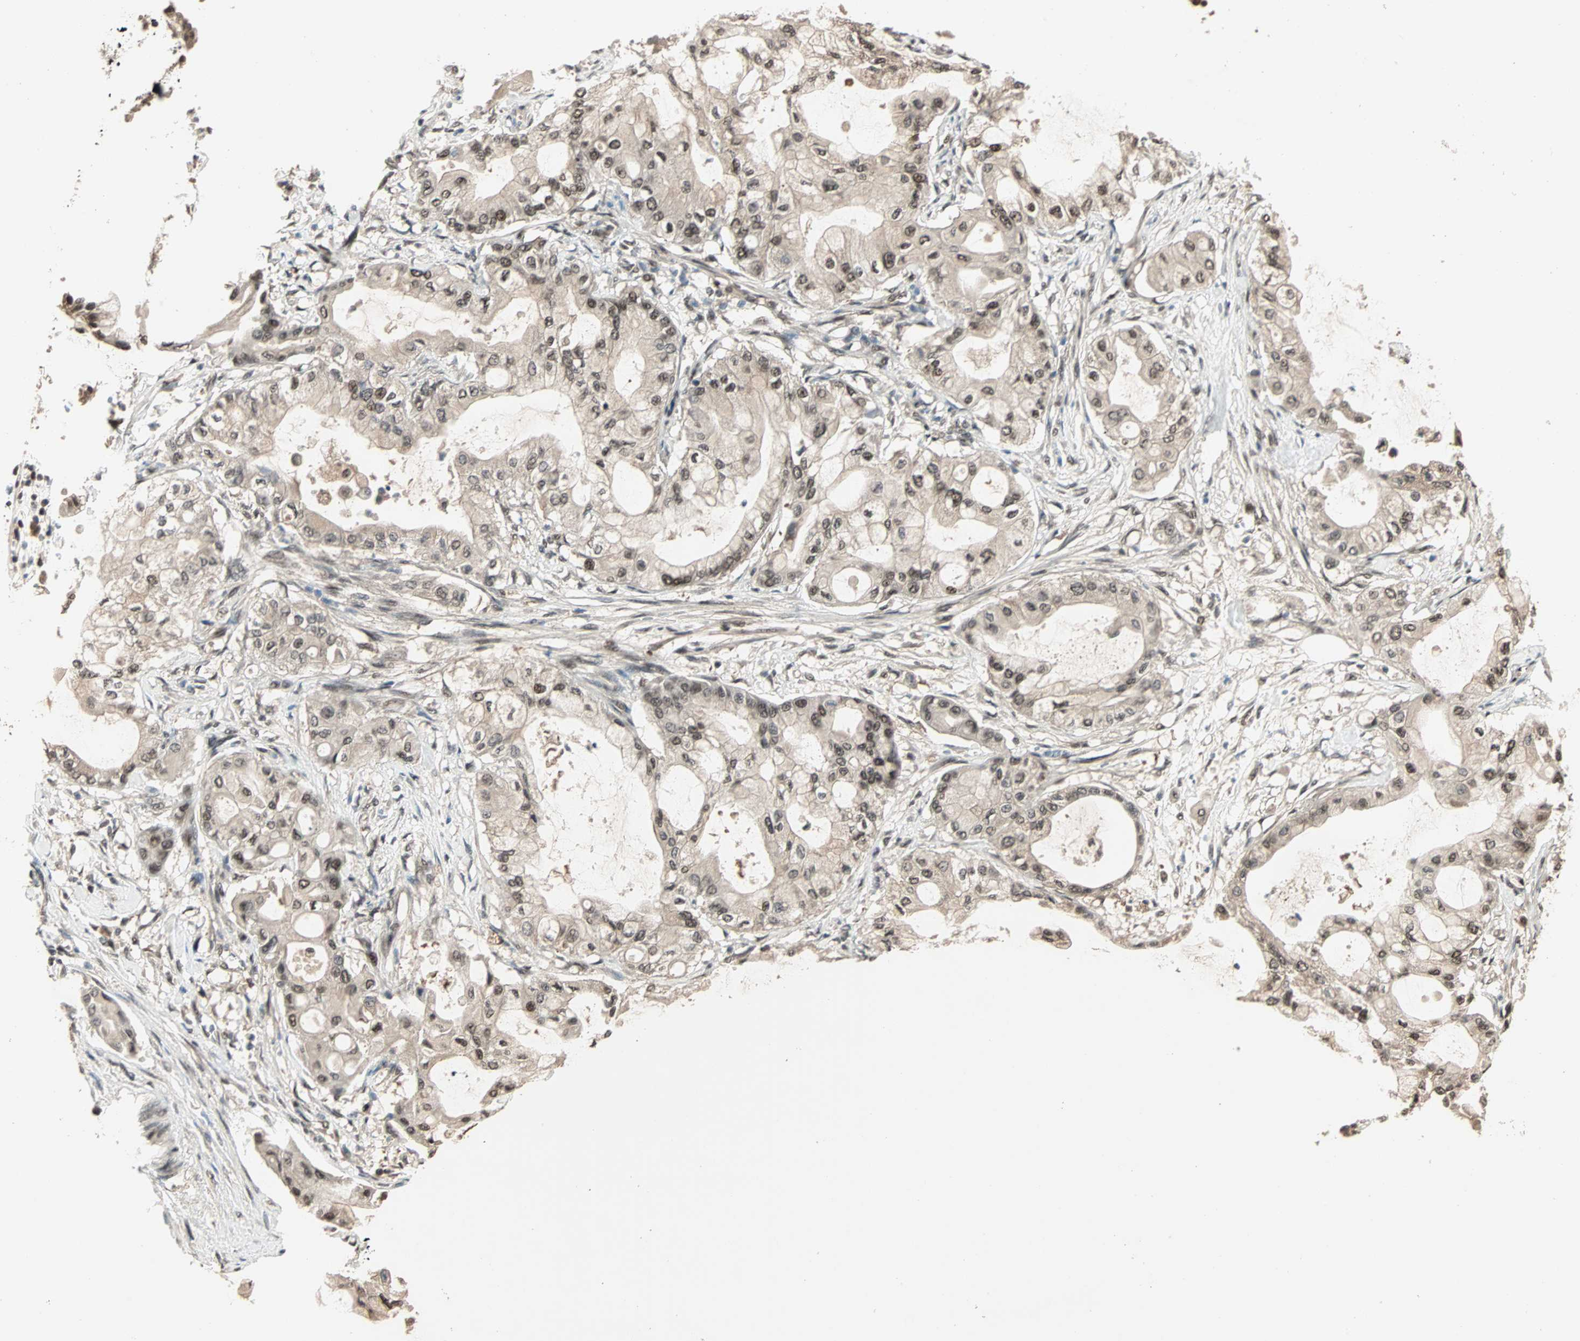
{"staining": {"intensity": "moderate", "quantity": ">75%", "location": "nuclear"}, "tissue": "pancreatic cancer", "cell_type": "Tumor cells", "image_type": "cancer", "snomed": [{"axis": "morphology", "description": "Adenocarcinoma, NOS"}, {"axis": "morphology", "description": "Adenocarcinoma, metastatic, NOS"}, {"axis": "topography", "description": "Lymph node"}, {"axis": "topography", "description": "Pancreas"}, {"axis": "topography", "description": "Duodenum"}], "caption": "Approximately >75% of tumor cells in pancreatic cancer (metastatic adenocarcinoma) demonstrate moderate nuclear protein expression as visualized by brown immunohistochemical staining.", "gene": "ZNF701", "patient": {"sex": "female", "age": 64}}